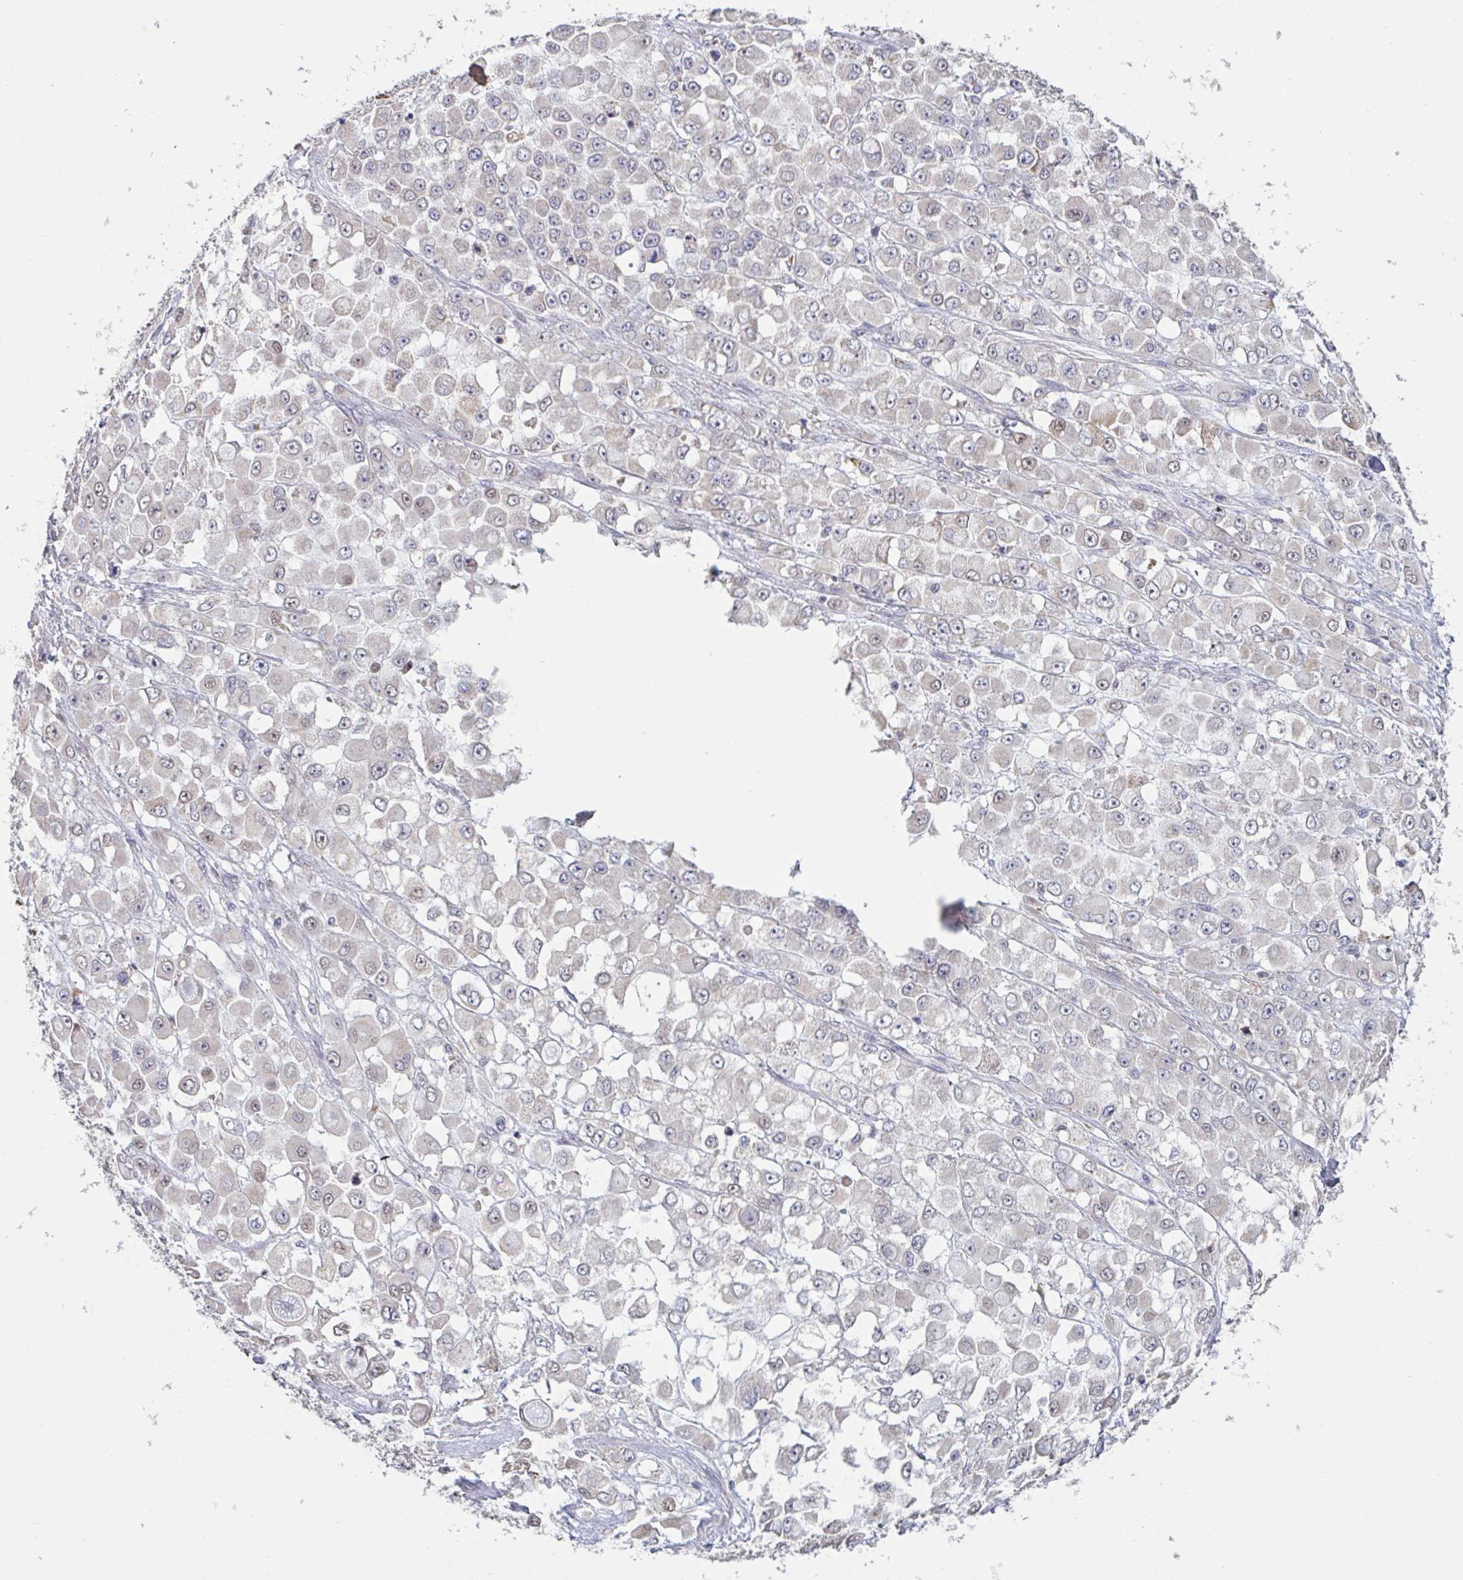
{"staining": {"intensity": "negative", "quantity": "none", "location": "none"}, "tissue": "stomach cancer", "cell_type": "Tumor cells", "image_type": "cancer", "snomed": [{"axis": "morphology", "description": "Adenocarcinoma, NOS"}, {"axis": "topography", "description": "Stomach"}], "caption": "IHC image of neoplastic tissue: stomach adenocarcinoma stained with DAB (3,3'-diaminobenzidine) demonstrates no significant protein positivity in tumor cells.", "gene": "CD1E", "patient": {"sex": "female", "age": 76}}